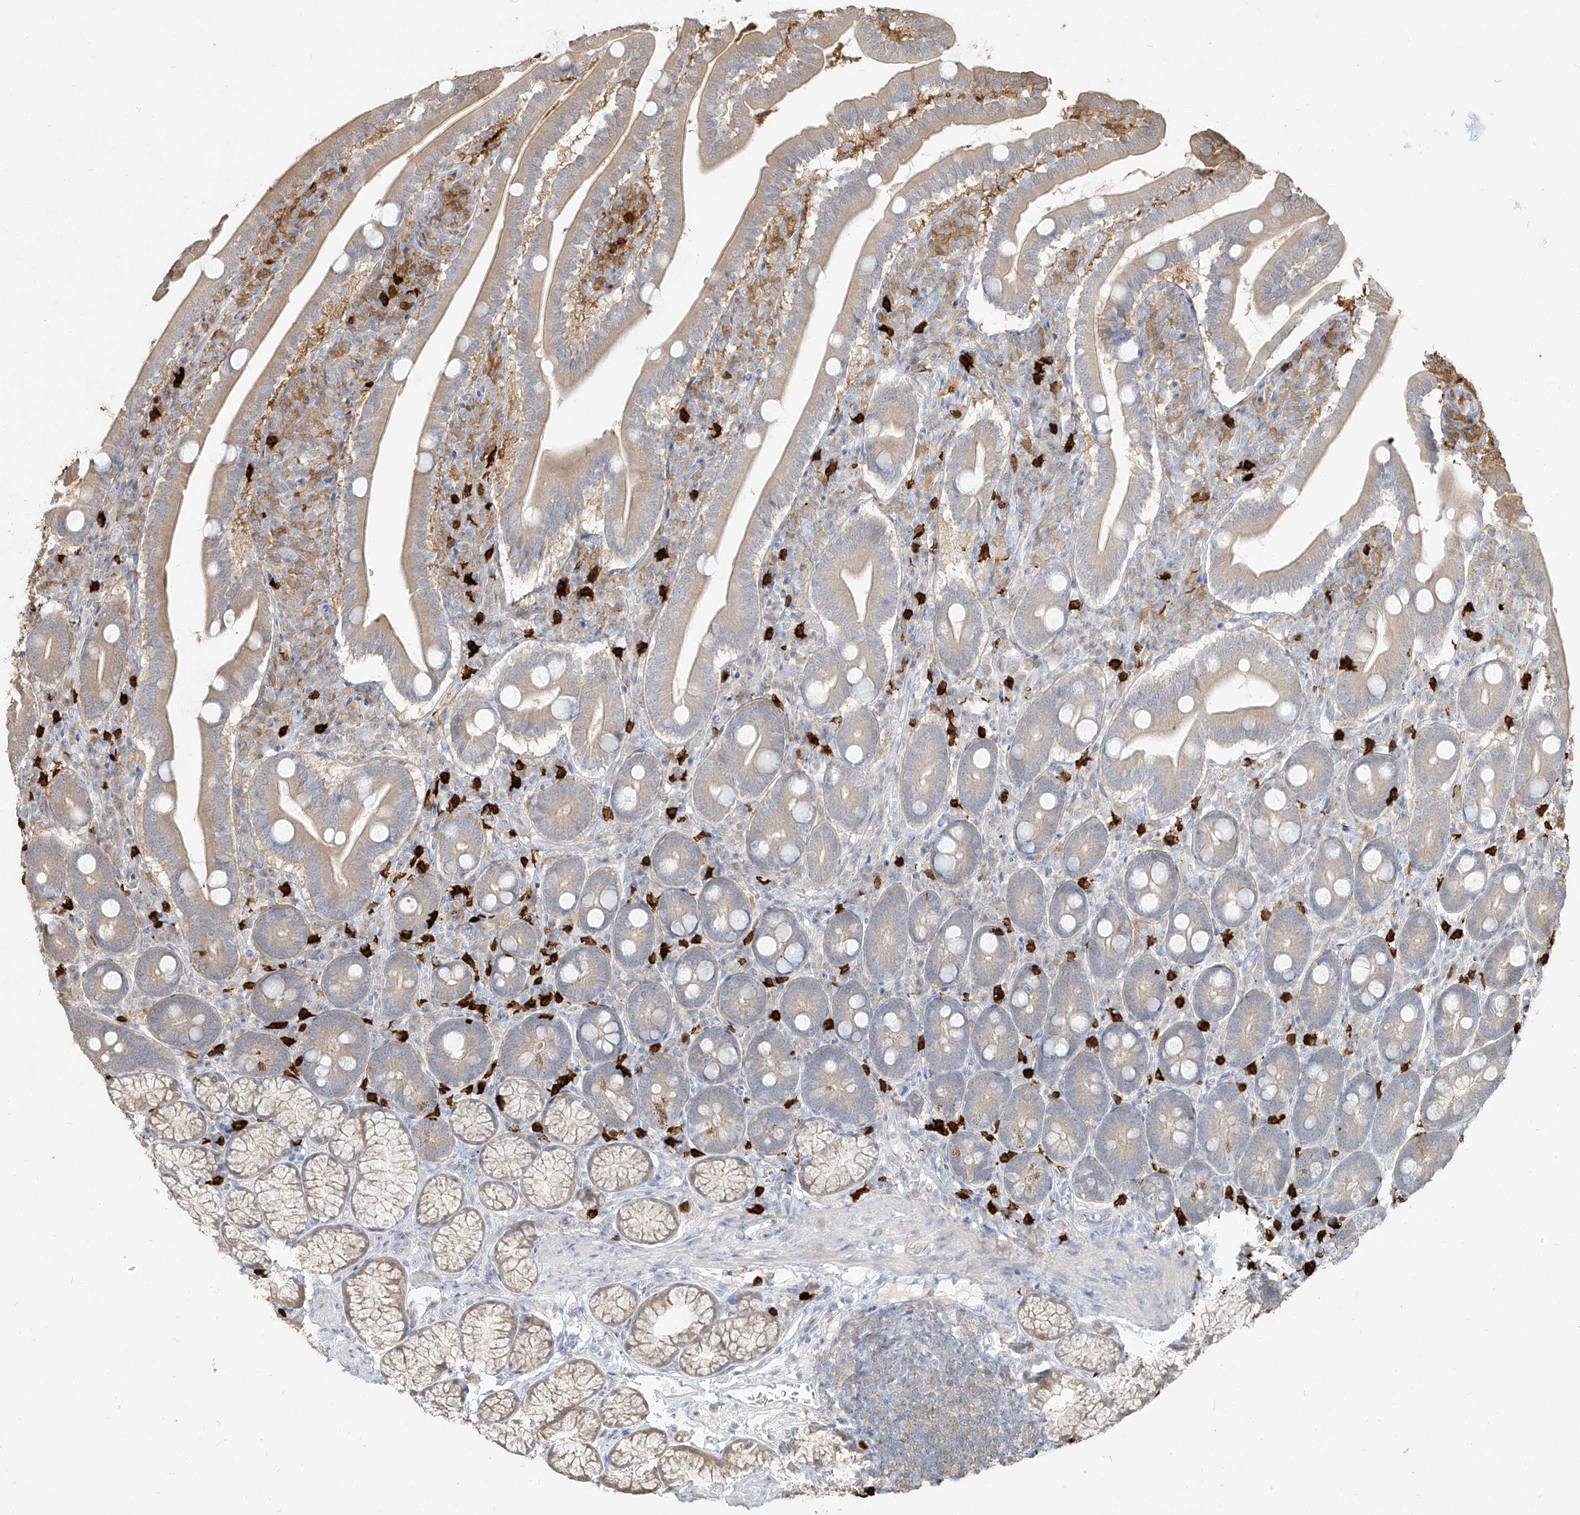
{"staining": {"intensity": "moderate", "quantity": "25%-75%", "location": "cytoplasmic/membranous"}, "tissue": "duodenum", "cell_type": "Glandular cells", "image_type": "normal", "snomed": [{"axis": "morphology", "description": "Normal tissue, NOS"}, {"axis": "topography", "description": "Duodenum"}], "caption": "DAB immunohistochemical staining of benign human duodenum shows moderate cytoplasmic/membranous protein staining in approximately 25%-75% of glandular cells. The staining was performed using DAB, with brown indicating positive protein expression. Nuclei are stained blue with hematoxylin.", "gene": "PGD", "patient": {"sex": "male", "age": 35}}